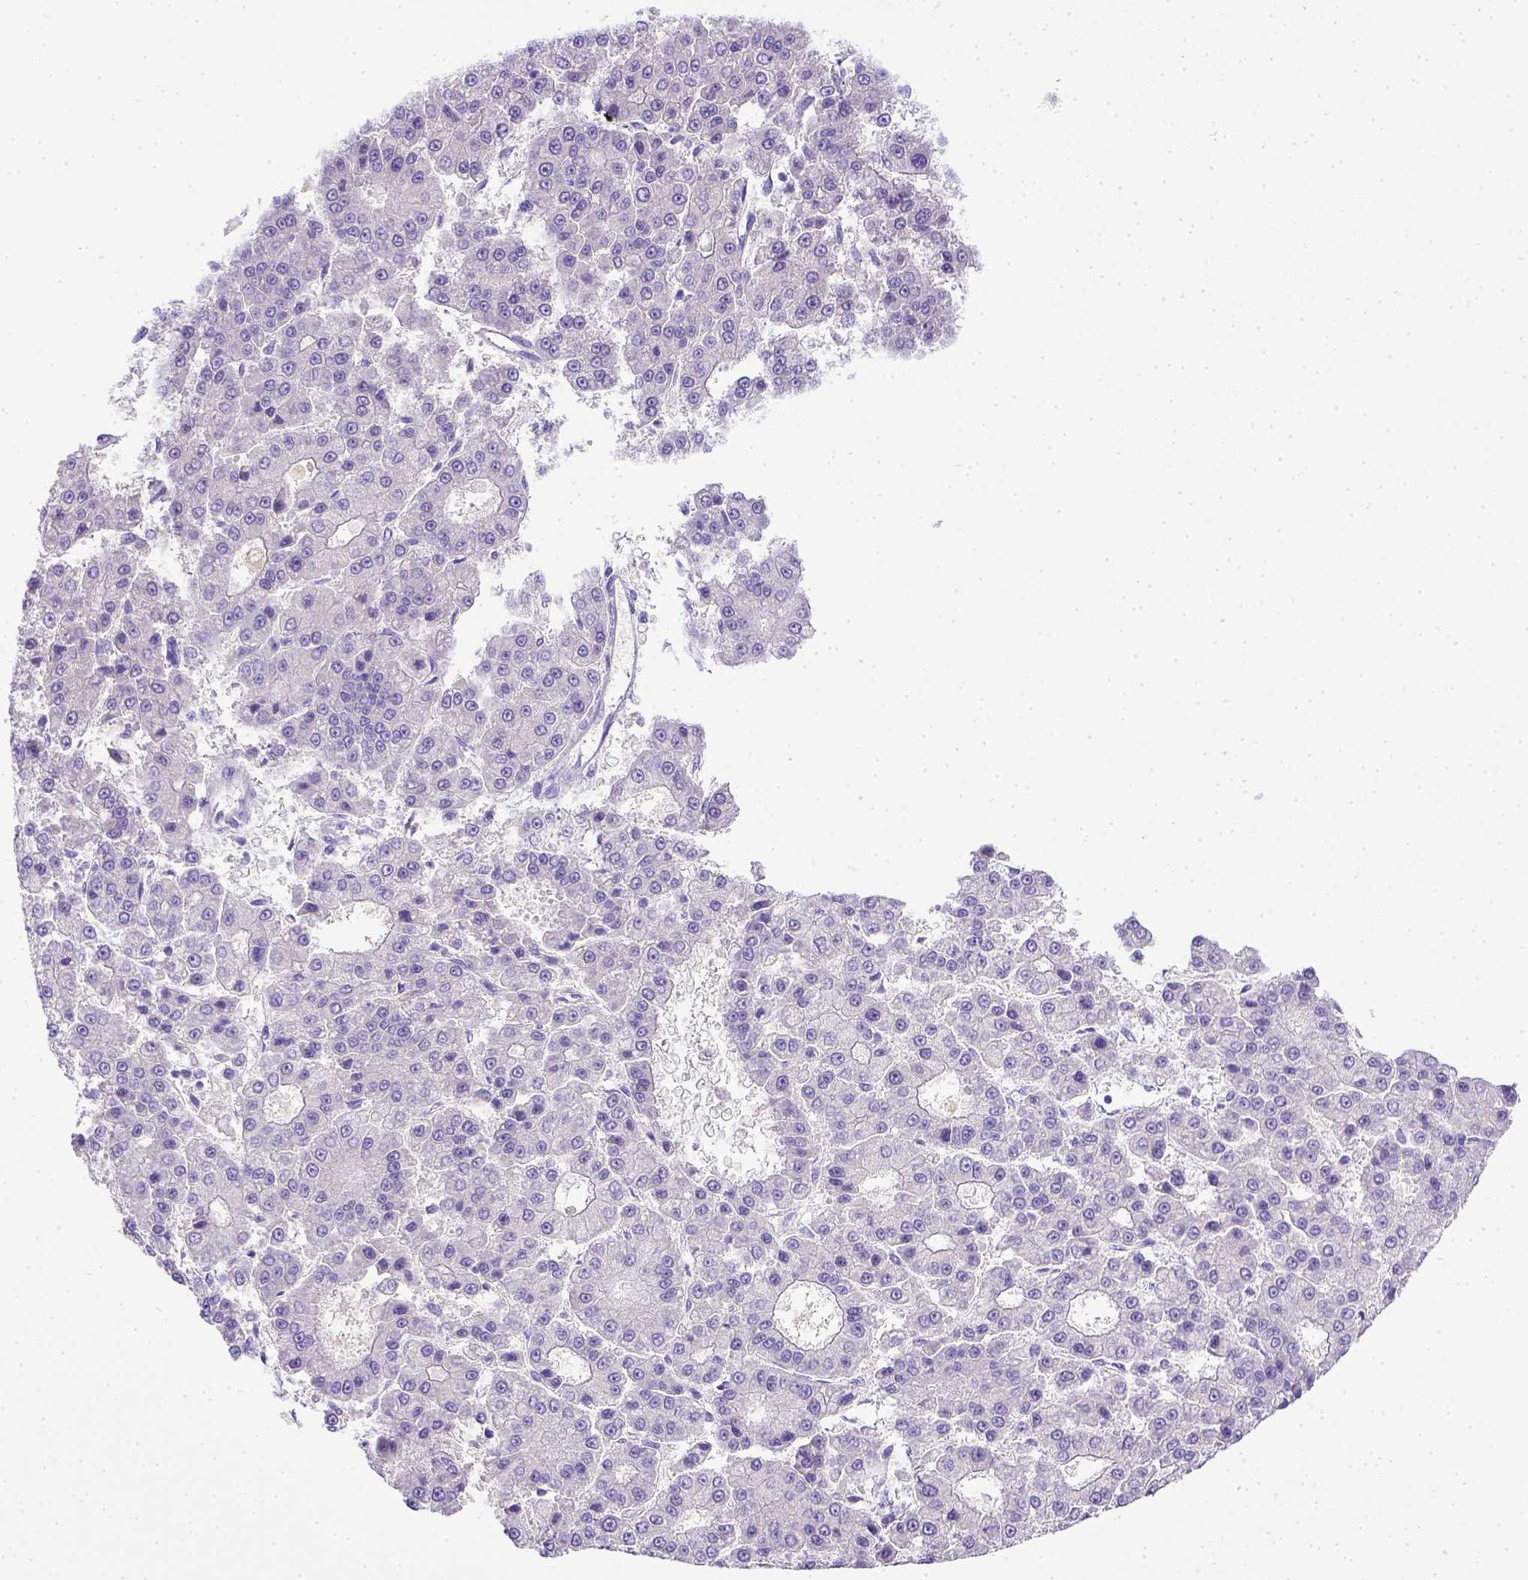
{"staining": {"intensity": "negative", "quantity": "none", "location": "none"}, "tissue": "liver cancer", "cell_type": "Tumor cells", "image_type": "cancer", "snomed": [{"axis": "morphology", "description": "Carcinoma, Hepatocellular, NOS"}, {"axis": "topography", "description": "Liver"}], "caption": "IHC micrograph of neoplastic tissue: liver cancer stained with DAB (3,3'-diaminobenzidine) reveals no significant protein expression in tumor cells.", "gene": "BTN1A1", "patient": {"sex": "male", "age": 70}}